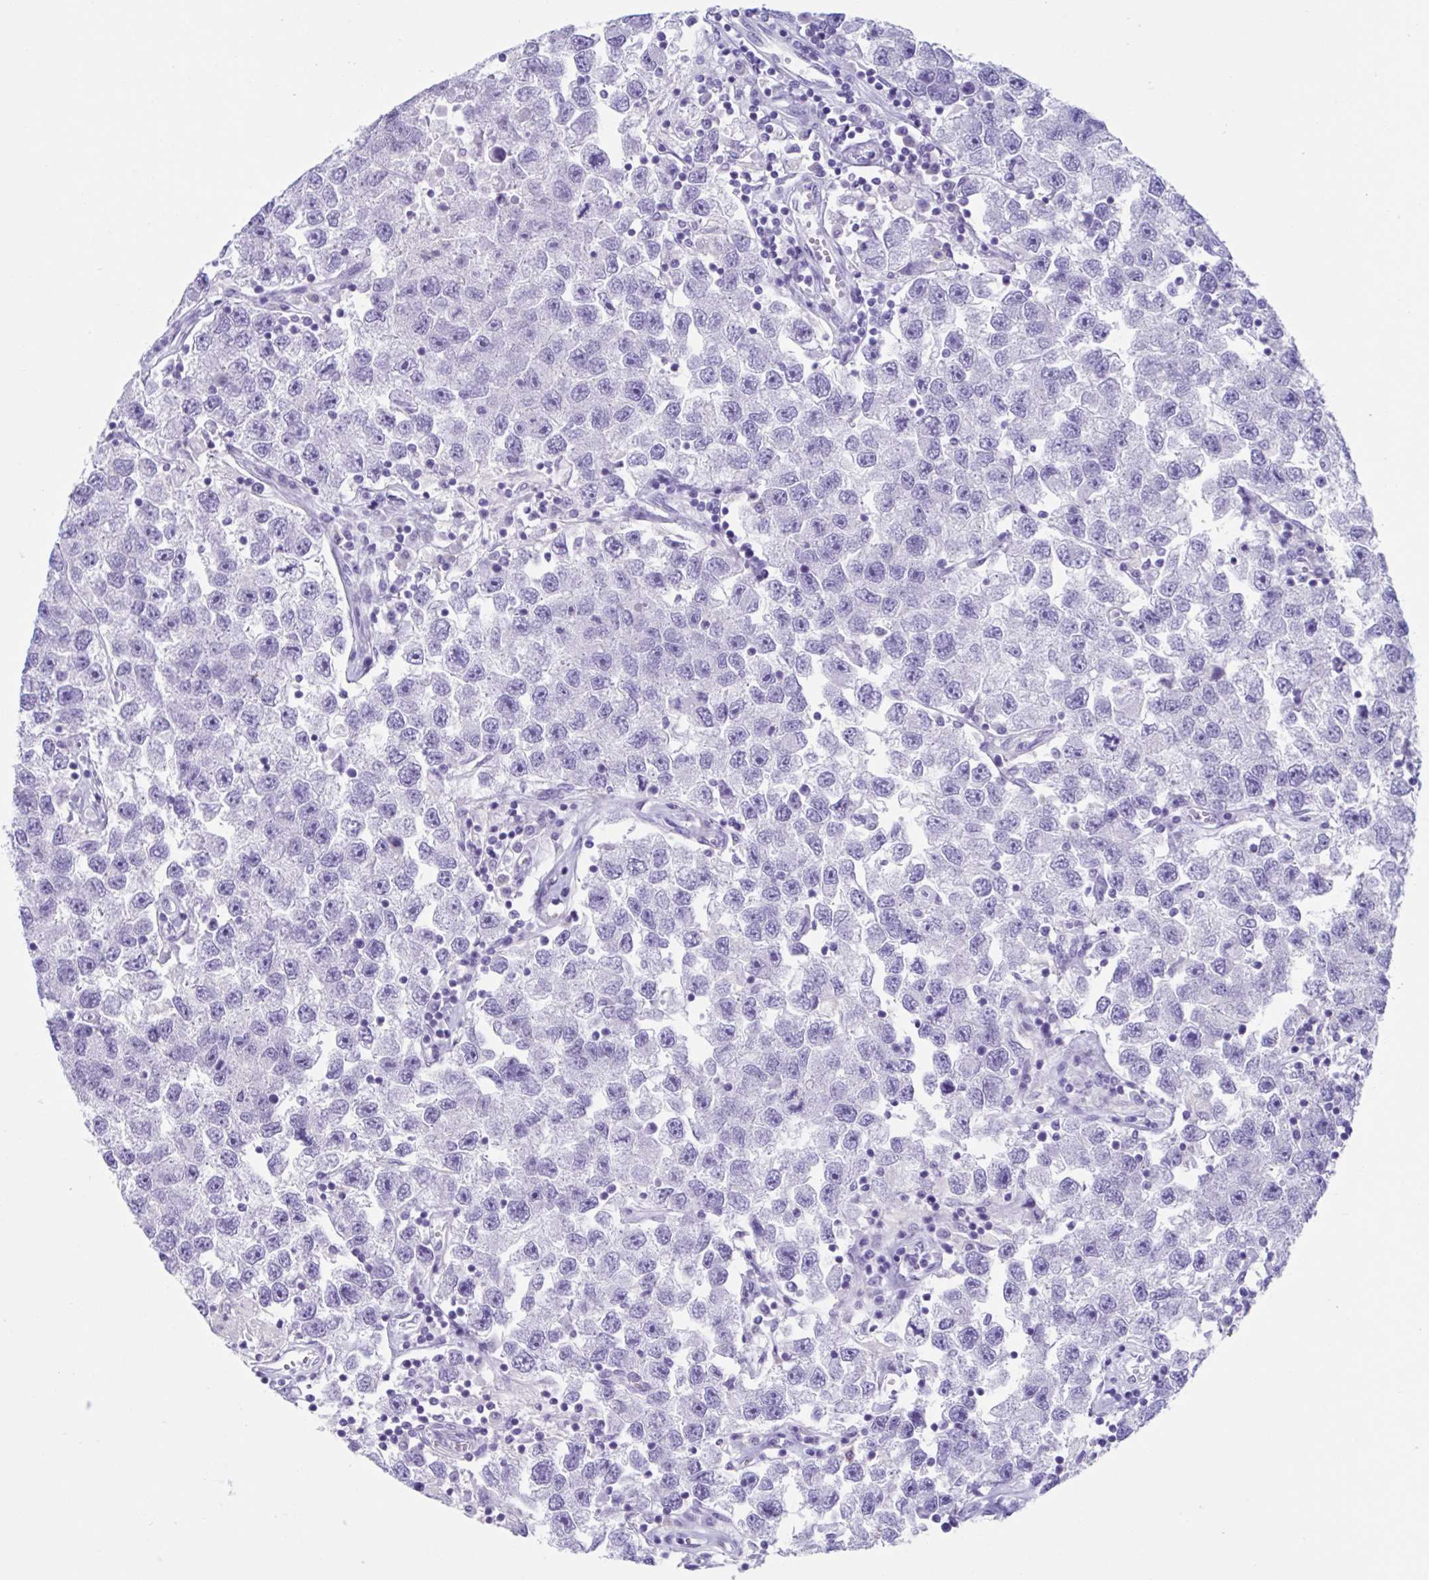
{"staining": {"intensity": "negative", "quantity": "none", "location": "none"}, "tissue": "testis cancer", "cell_type": "Tumor cells", "image_type": "cancer", "snomed": [{"axis": "morphology", "description": "Seminoma, NOS"}, {"axis": "topography", "description": "Testis"}], "caption": "Immunohistochemistry image of testis cancer stained for a protein (brown), which exhibits no staining in tumor cells.", "gene": "USP35", "patient": {"sex": "male", "age": 26}}